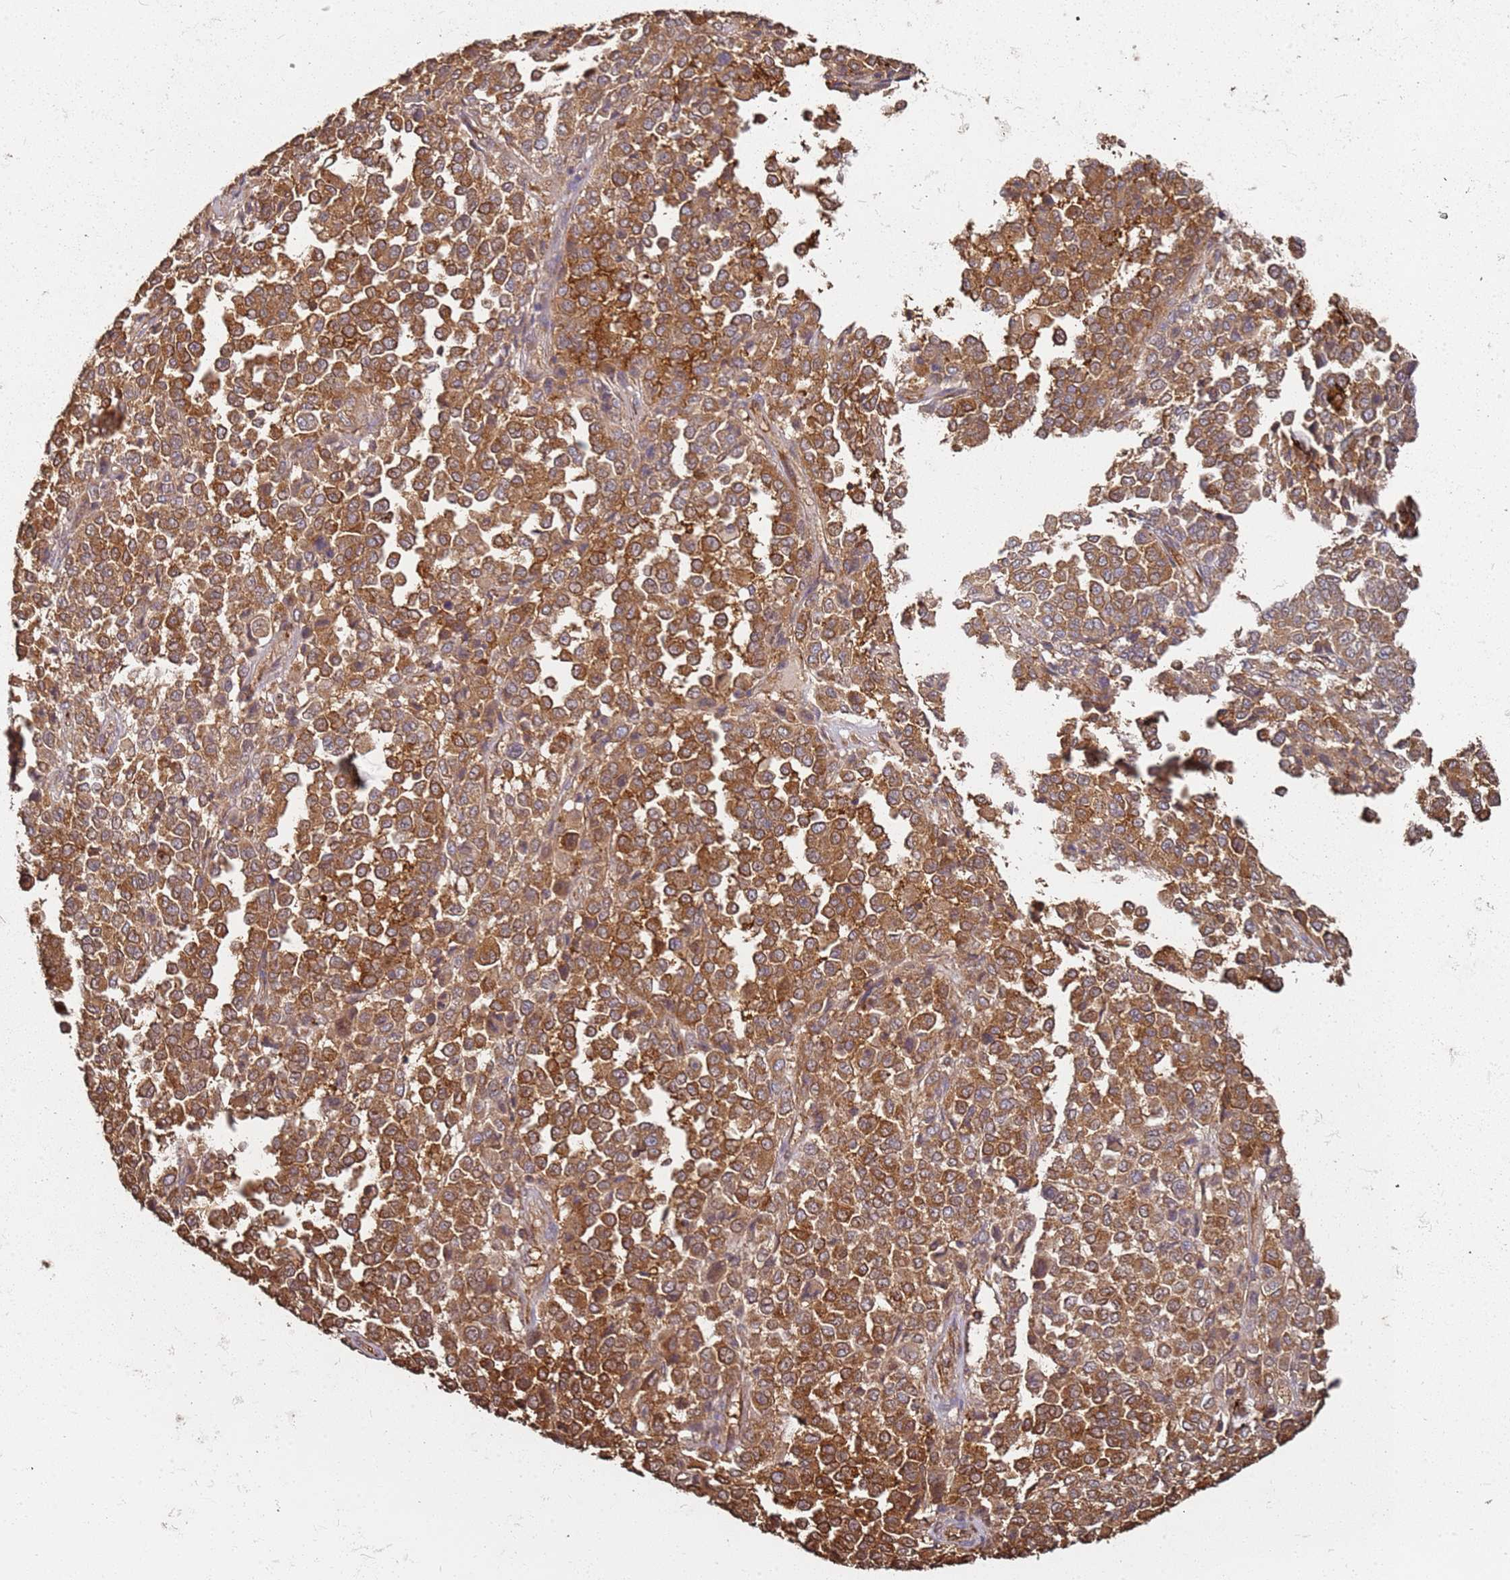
{"staining": {"intensity": "moderate", "quantity": ">75%", "location": "cytoplasmic/membranous"}, "tissue": "melanoma", "cell_type": "Tumor cells", "image_type": "cancer", "snomed": [{"axis": "morphology", "description": "Malignant melanoma, Metastatic site"}, {"axis": "topography", "description": "Pancreas"}], "caption": "High-power microscopy captured an immunohistochemistry (IHC) photomicrograph of melanoma, revealing moderate cytoplasmic/membranous positivity in about >75% of tumor cells.", "gene": "SCGB2B2", "patient": {"sex": "female", "age": 30}}